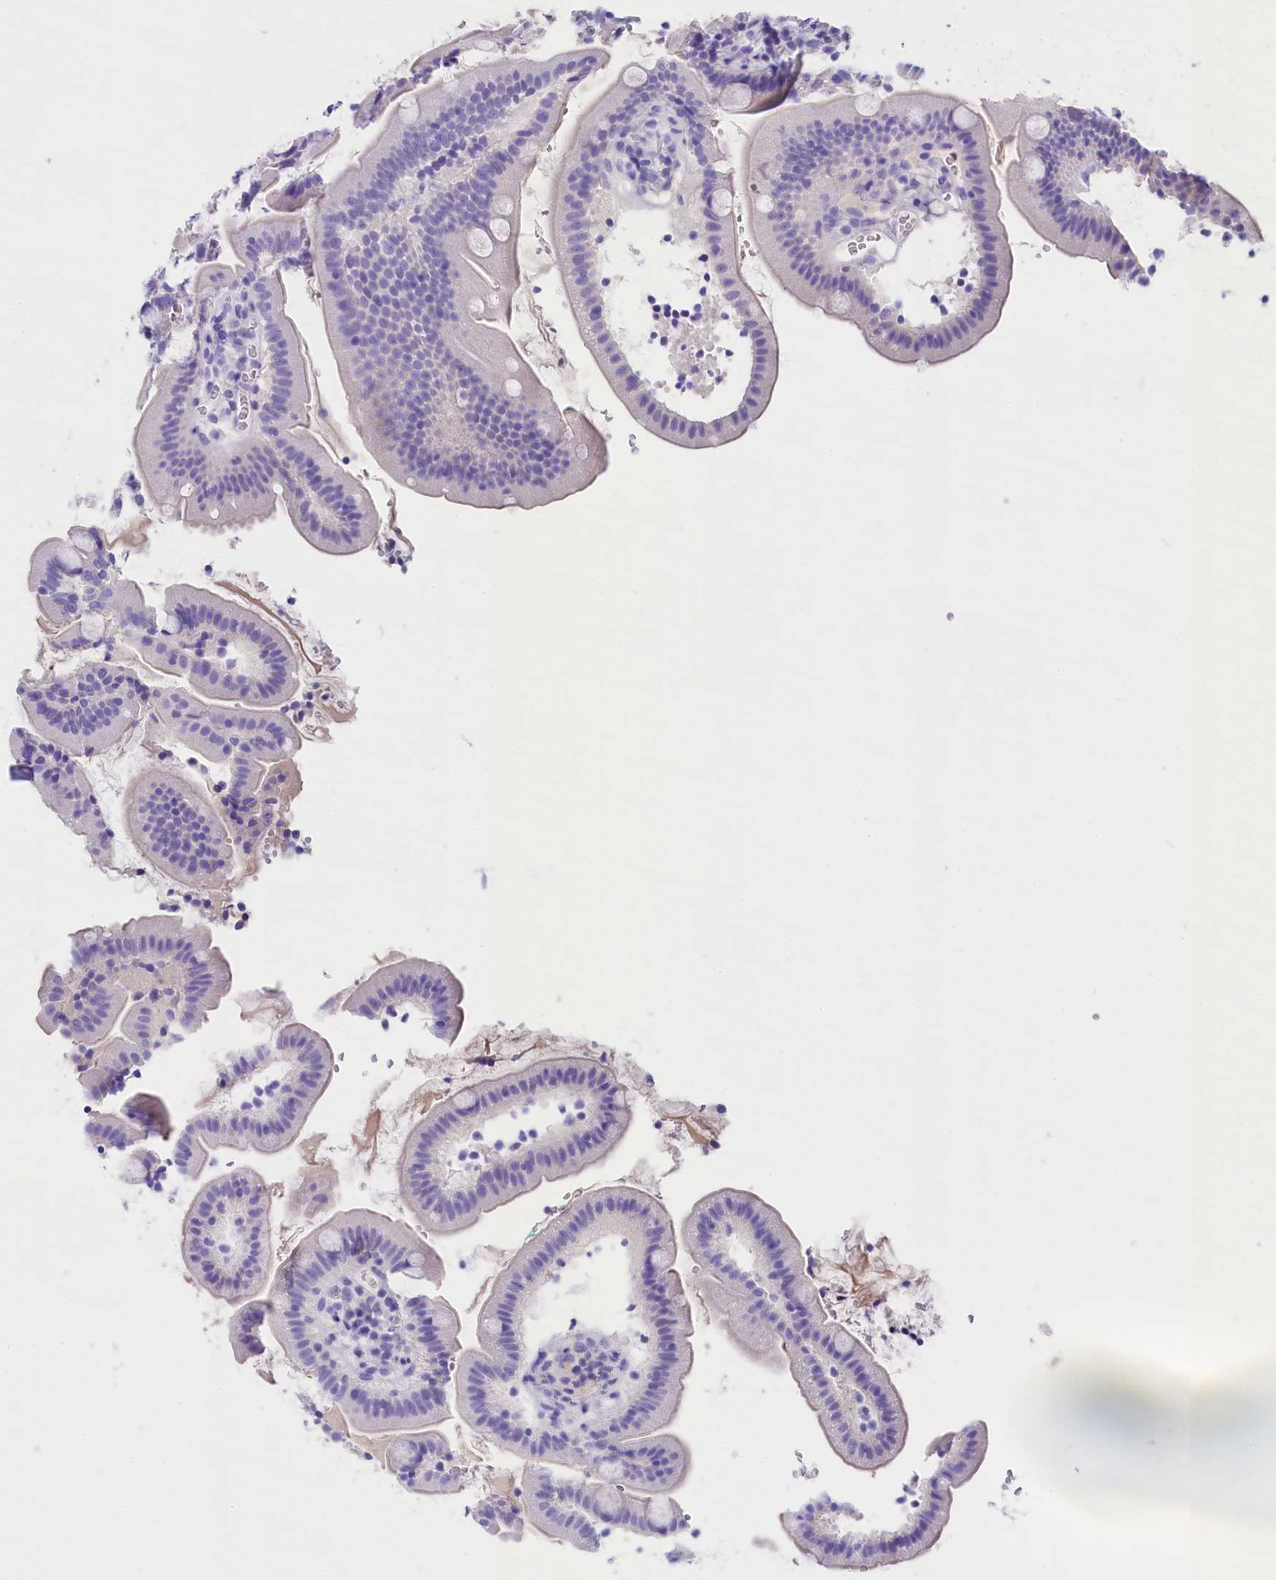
{"staining": {"intensity": "negative", "quantity": "none", "location": "none"}, "tissue": "duodenum", "cell_type": "Glandular cells", "image_type": "normal", "snomed": [{"axis": "morphology", "description": "Normal tissue, NOS"}, {"axis": "topography", "description": "Duodenum"}], "caption": "IHC of normal human duodenum demonstrates no positivity in glandular cells.", "gene": "SKIDA1", "patient": {"sex": "female", "age": 67}}